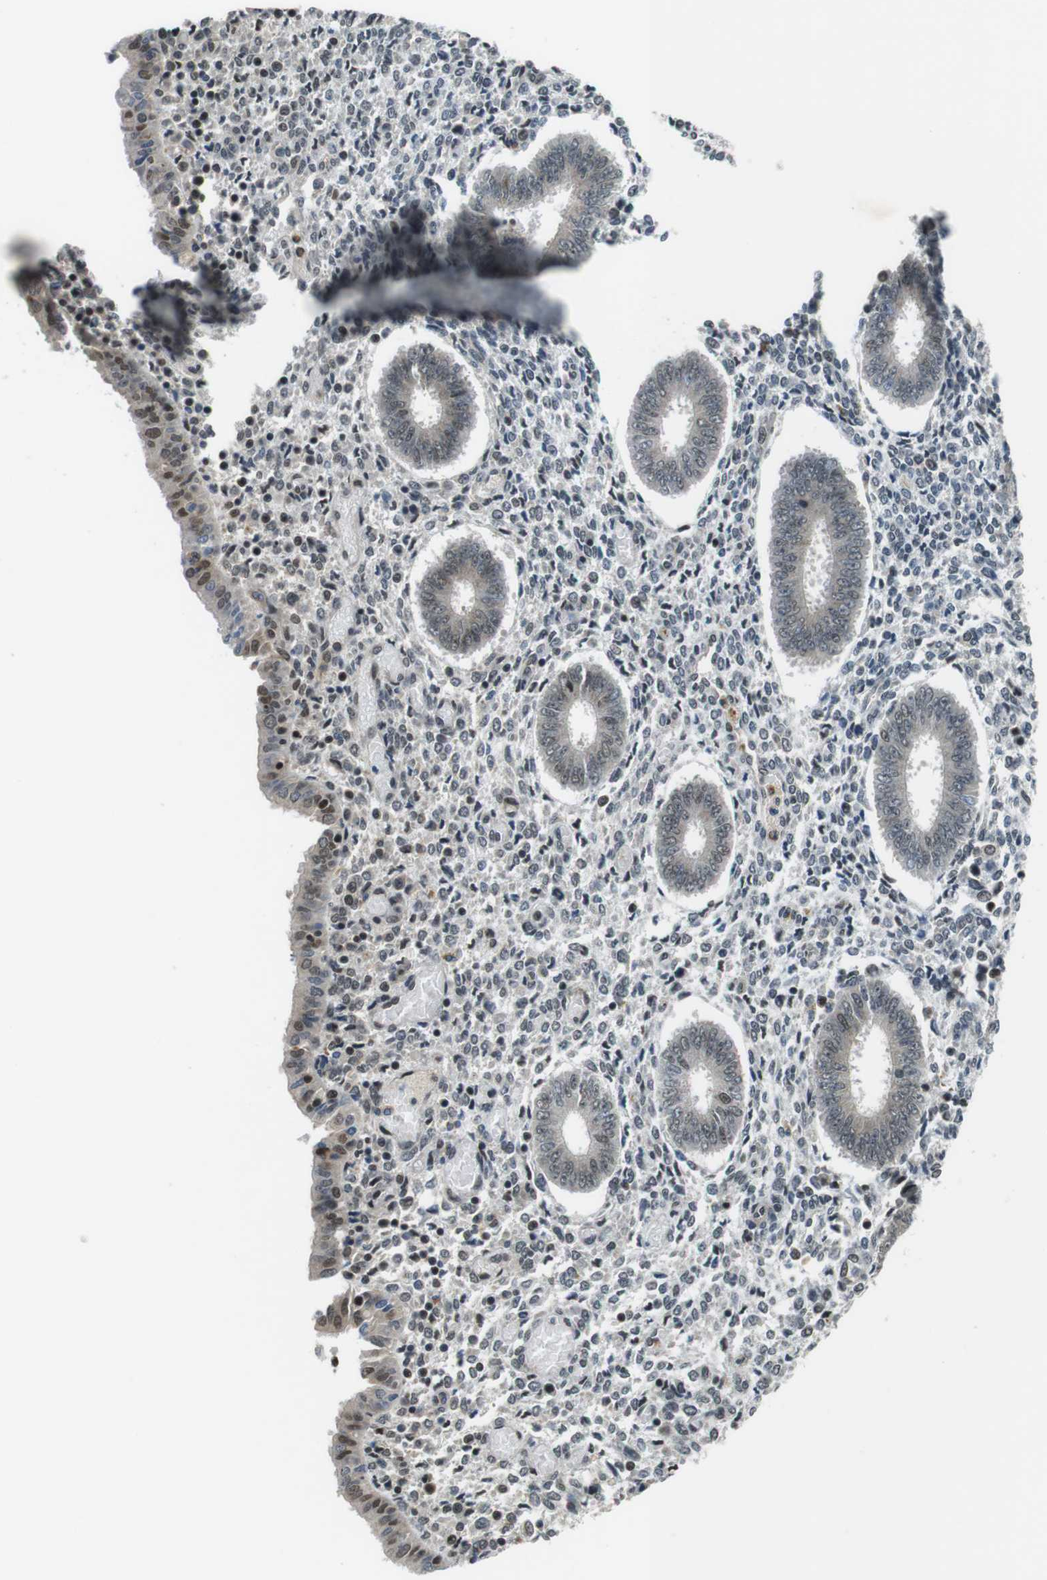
{"staining": {"intensity": "weak", "quantity": "25%-75%", "location": "nuclear"}, "tissue": "endometrium", "cell_type": "Cells in endometrial stroma", "image_type": "normal", "snomed": [{"axis": "morphology", "description": "Normal tissue, NOS"}, {"axis": "topography", "description": "Endometrium"}], "caption": "Protein staining of unremarkable endometrium demonstrates weak nuclear staining in approximately 25%-75% of cells in endometrial stroma. The staining is performed using DAB brown chromogen to label protein expression. The nuclei are counter-stained blue using hematoxylin.", "gene": "NEK4", "patient": {"sex": "female", "age": 35}}